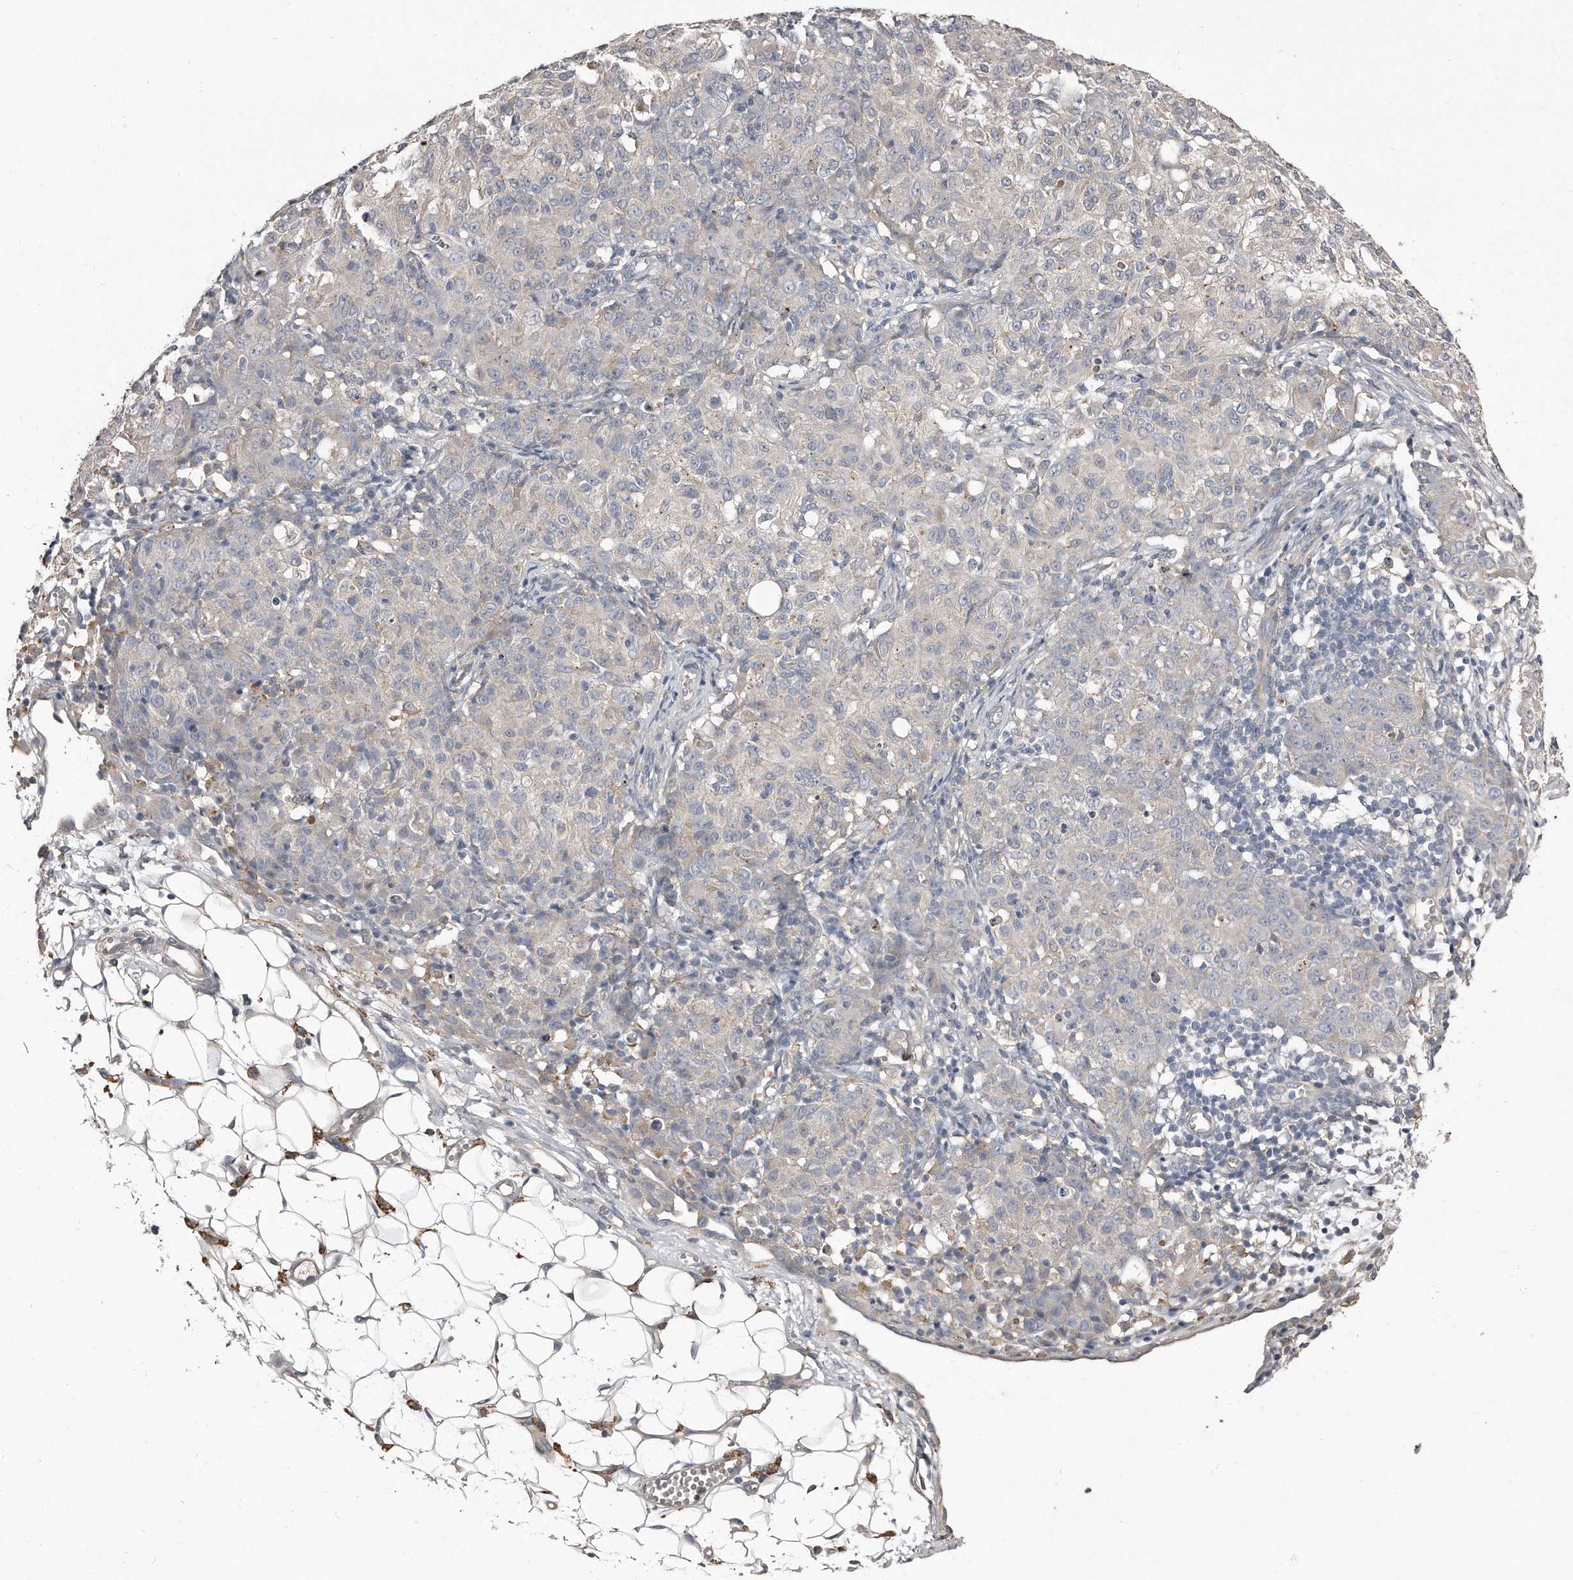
{"staining": {"intensity": "negative", "quantity": "none", "location": "none"}, "tissue": "ovarian cancer", "cell_type": "Tumor cells", "image_type": "cancer", "snomed": [{"axis": "morphology", "description": "Carcinoma, endometroid"}, {"axis": "topography", "description": "Ovary"}], "caption": "IHC micrograph of endometroid carcinoma (ovarian) stained for a protein (brown), which shows no positivity in tumor cells.", "gene": "LMOD1", "patient": {"sex": "female", "age": 42}}